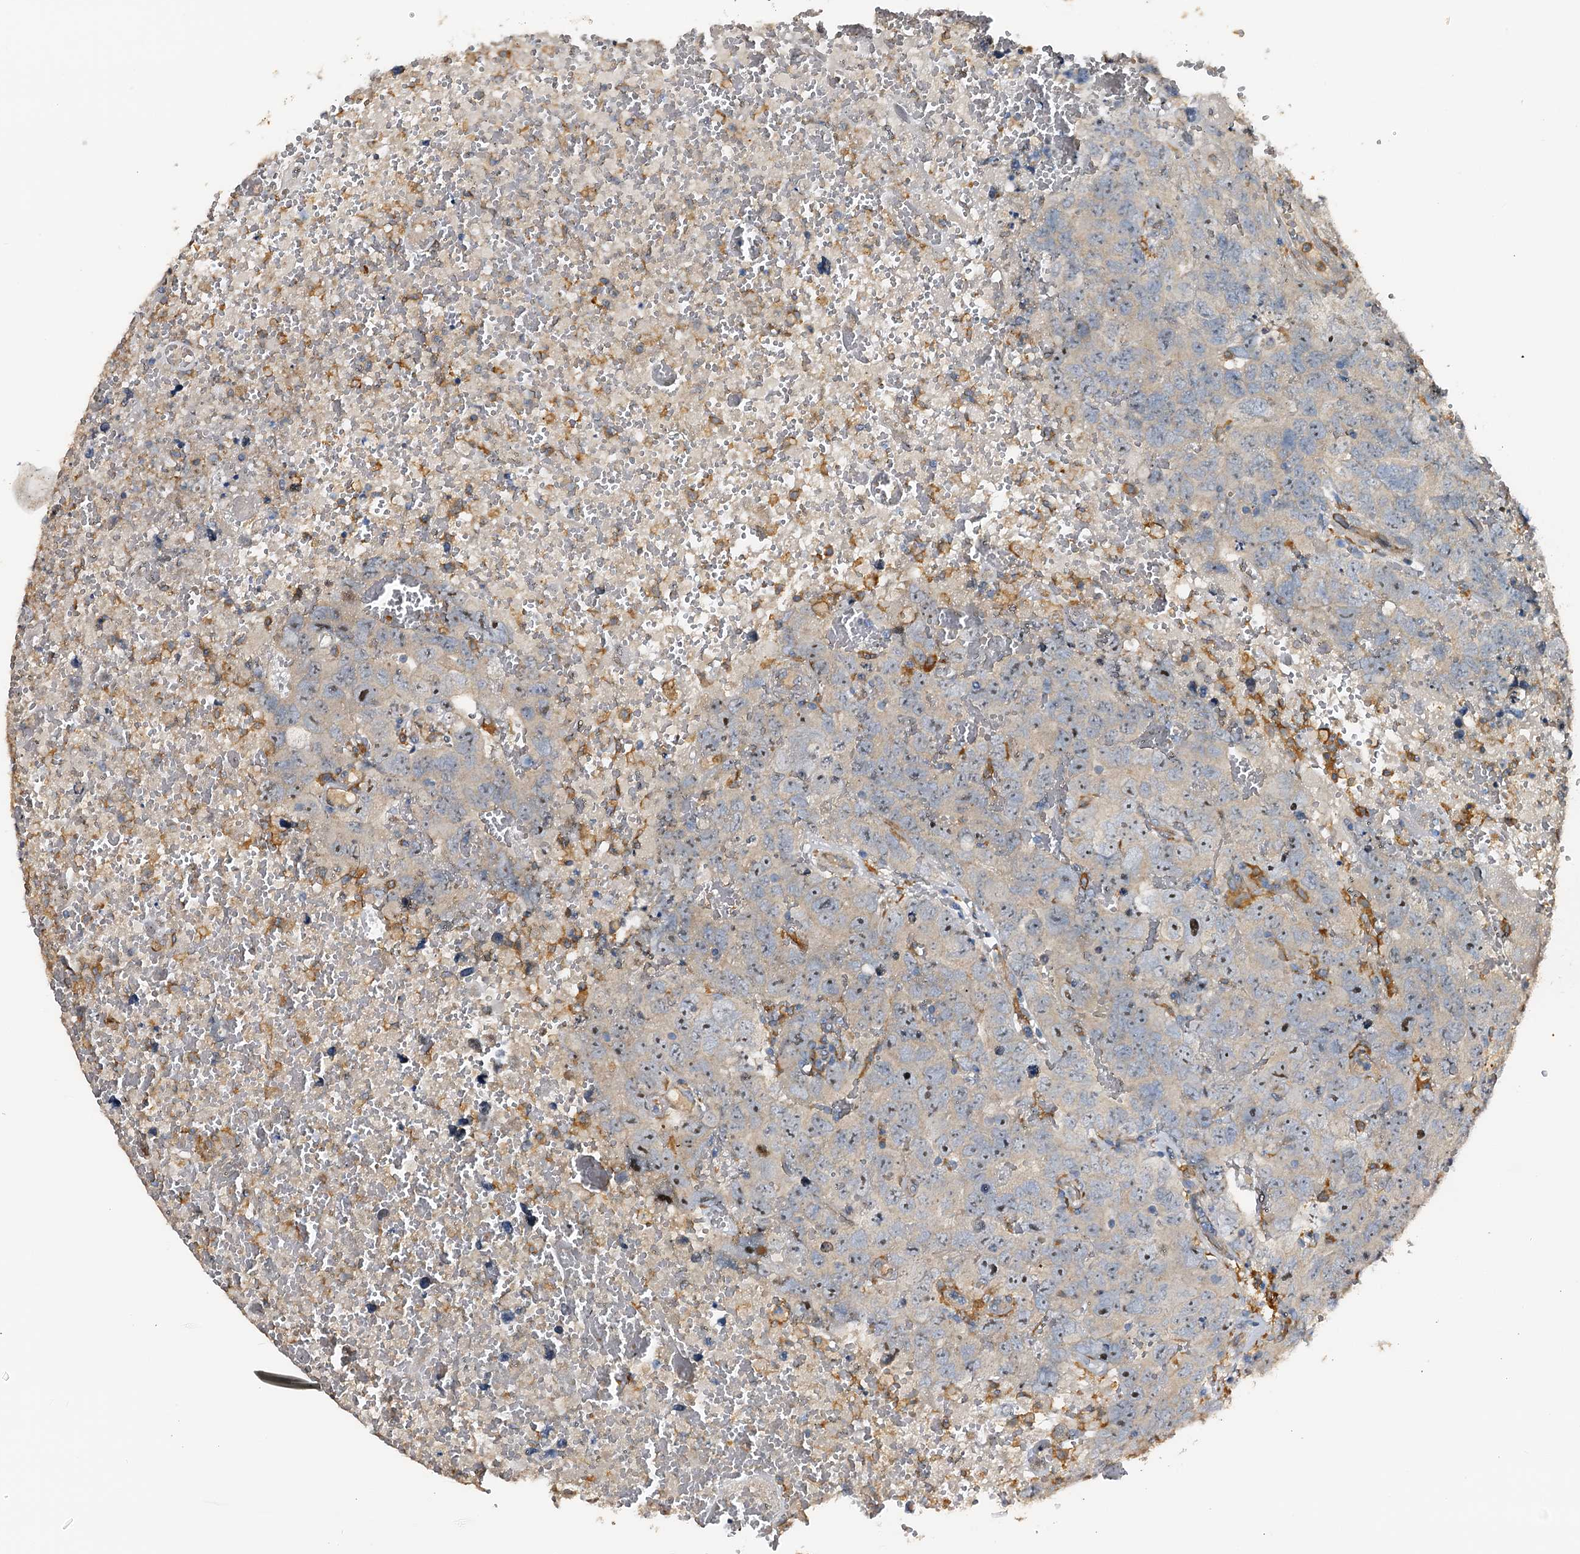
{"staining": {"intensity": "negative", "quantity": "none", "location": "none"}, "tissue": "testis cancer", "cell_type": "Tumor cells", "image_type": "cancer", "snomed": [{"axis": "morphology", "description": "Carcinoma, Embryonal, NOS"}, {"axis": "topography", "description": "Testis"}], "caption": "Immunohistochemical staining of human testis cancer (embryonal carcinoma) demonstrates no significant expression in tumor cells.", "gene": "DMXL2", "patient": {"sex": "male", "age": 45}}